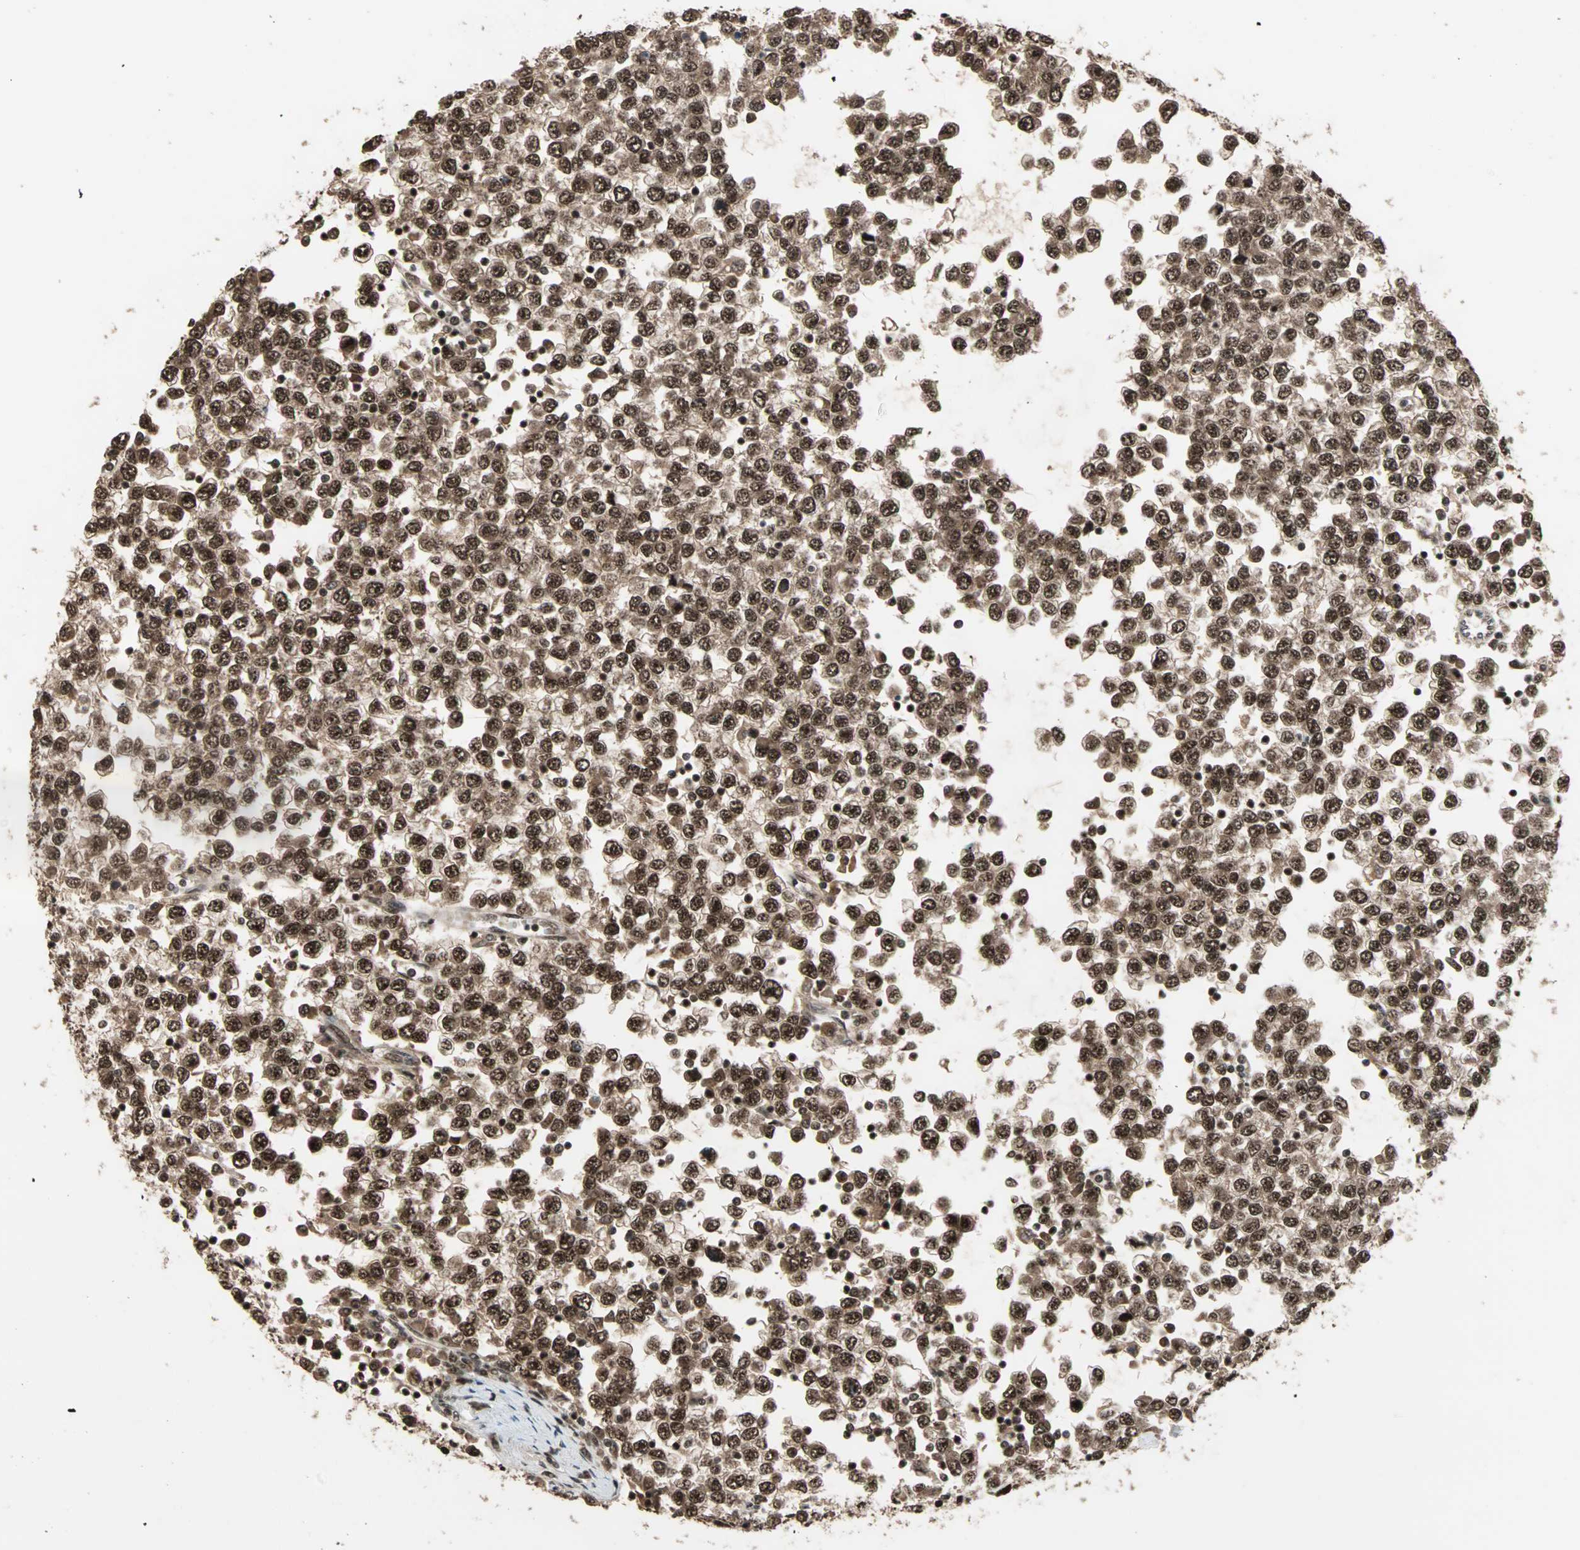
{"staining": {"intensity": "strong", "quantity": ">75%", "location": "cytoplasmic/membranous,nuclear"}, "tissue": "testis cancer", "cell_type": "Tumor cells", "image_type": "cancer", "snomed": [{"axis": "morphology", "description": "Seminoma, NOS"}, {"axis": "topography", "description": "Testis"}], "caption": "Approximately >75% of tumor cells in human testis seminoma exhibit strong cytoplasmic/membranous and nuclear protein positivity as visualized by brown immunohistochemical staining.", "gene": "ZNF44", "patient": {"sex": "male", "age": 65}}